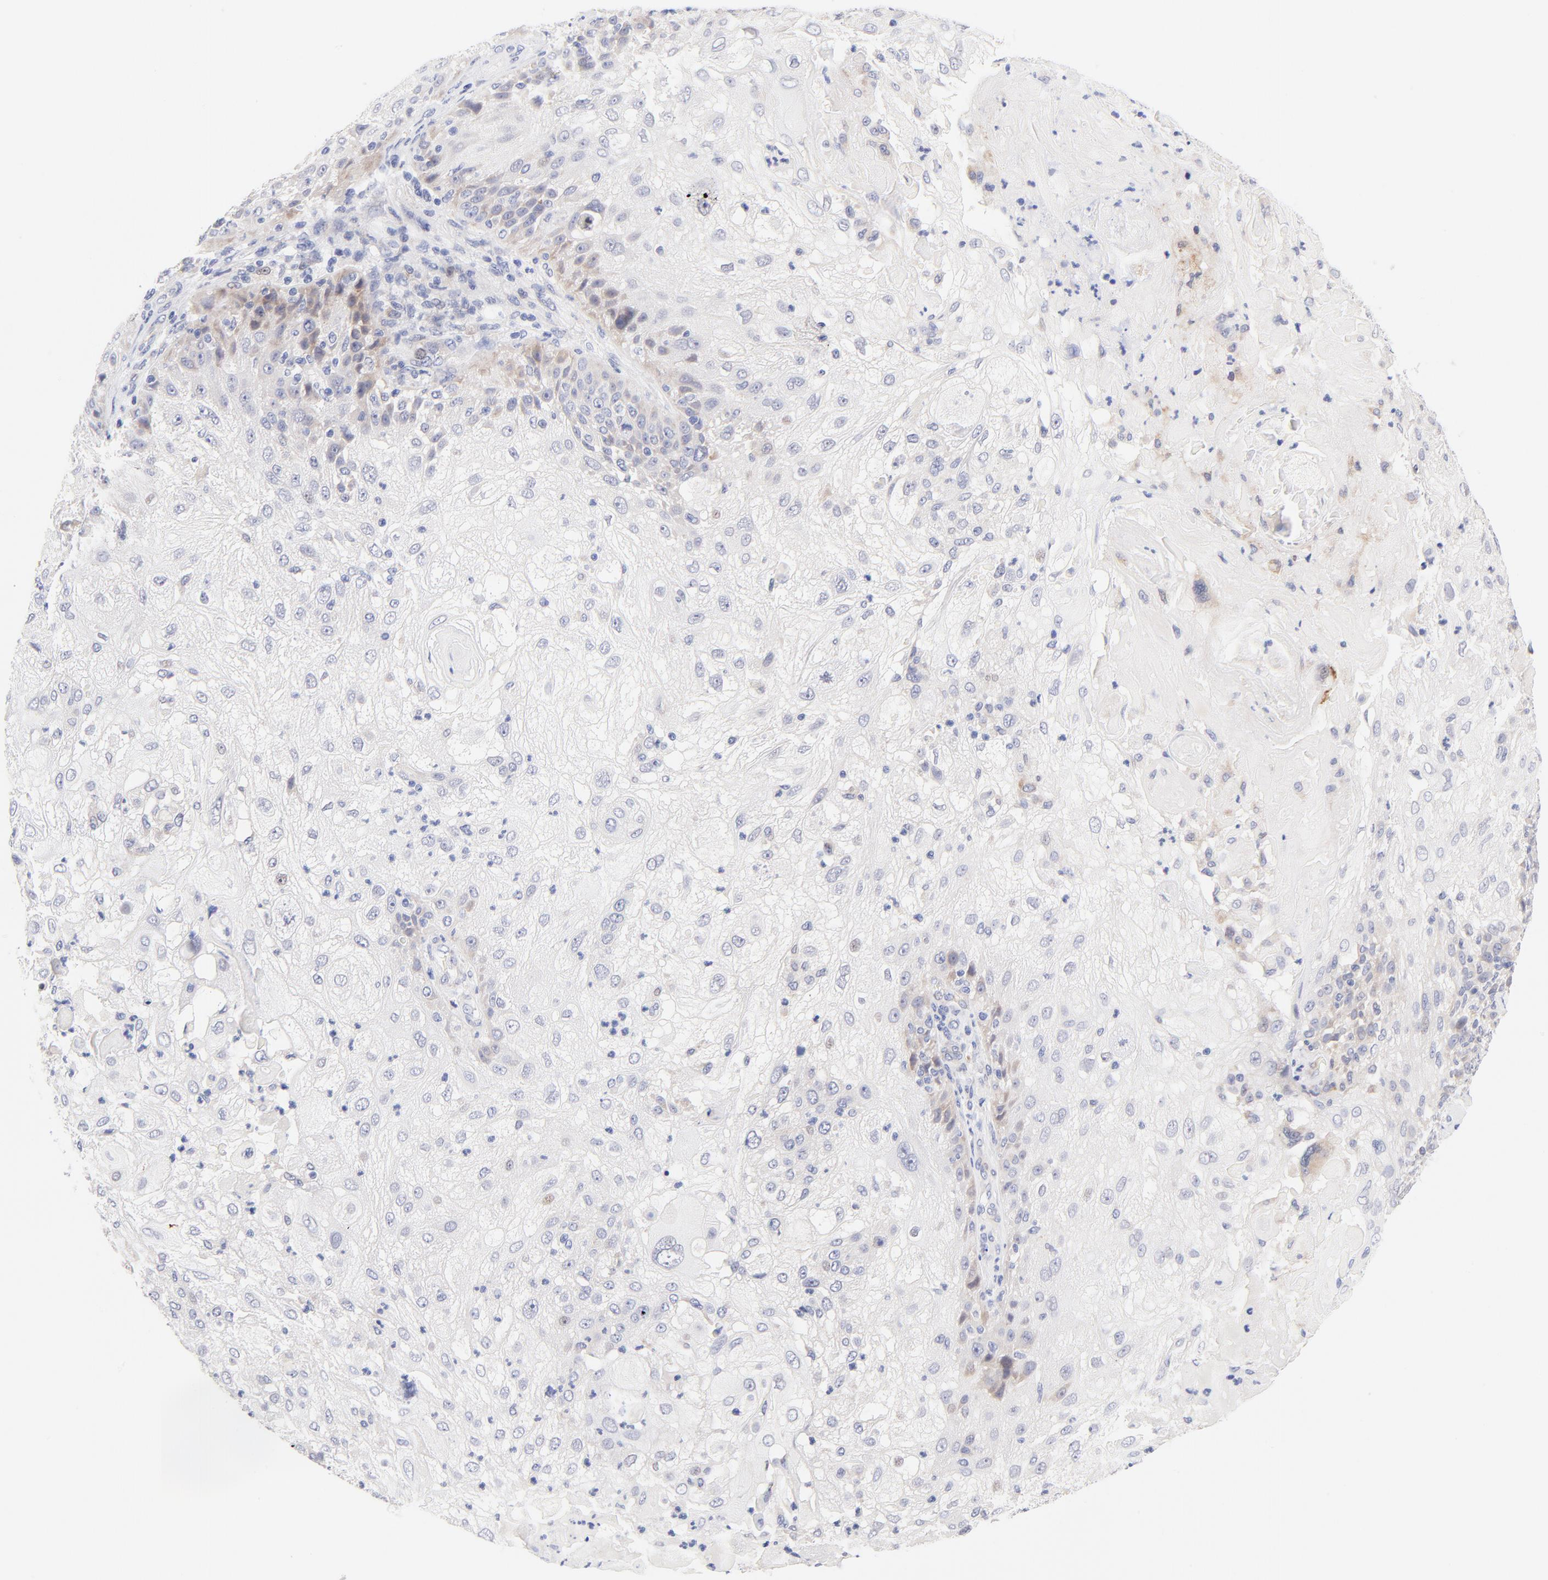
{"staining": {"intensity": "weak", "quantity": "<25%", "location": "cytoplasmic/membranous"}, "tissue": "skin cancer", "cell_type": "Tumor cells", "image_type": "cancer", "snomed": [{"axis": "morphology", "description": "Normal tissue, NOS"}, {"axis": "morphology", "description": "Squamous cell carcinoma, NOS"}, {"axis": "topography", "description": "Skin"}], "caption": "Squamous cell carcinoma (skin) was stained to show a protein in brown. There is no significant positivity in tumor cells.", "gene": "AFF2", "patient": {"sex": "female", "age": 83}}